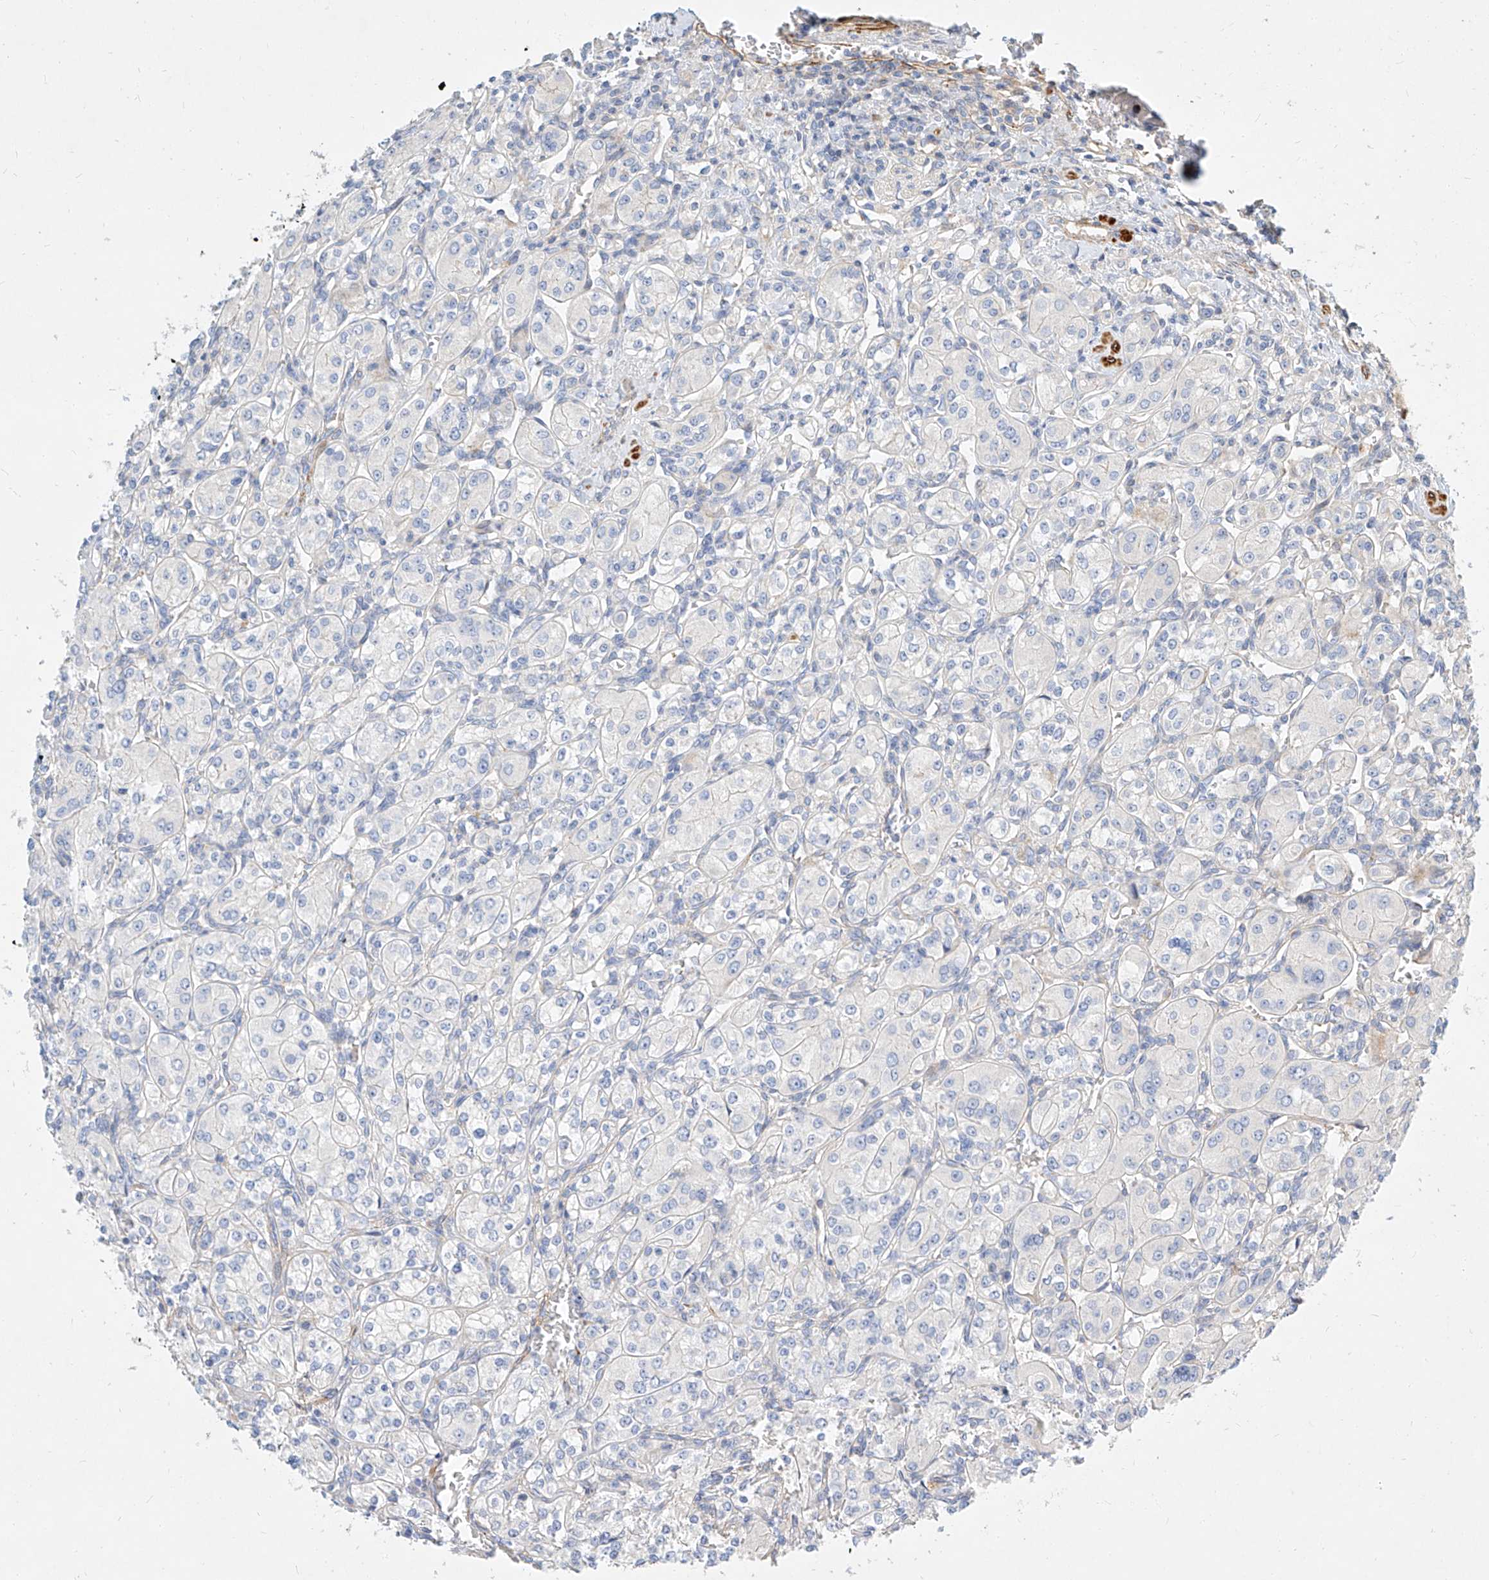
{"staining": {"intensity": "negative", "quantity": "none", "location": "none"}, "tissue": "renal cancer", "cell_type": "Tumor cells", "image_type": "cancer", "snomed": [{"axis": "morphology", "description": "Adenocarcinoma, NOS"}, {"axis": "topography", "description": "Kidney"}], "caption": "Immunohistochemistry (IHC) histopathology image of adenocarcinoma (renal) stained for a protein (brown), which reveals no staining in tumor cells. (IHC, brightfield microscopy, high magnification).", "gene": "KCNH5", "patient": {"sex": "male", "age": 77}}